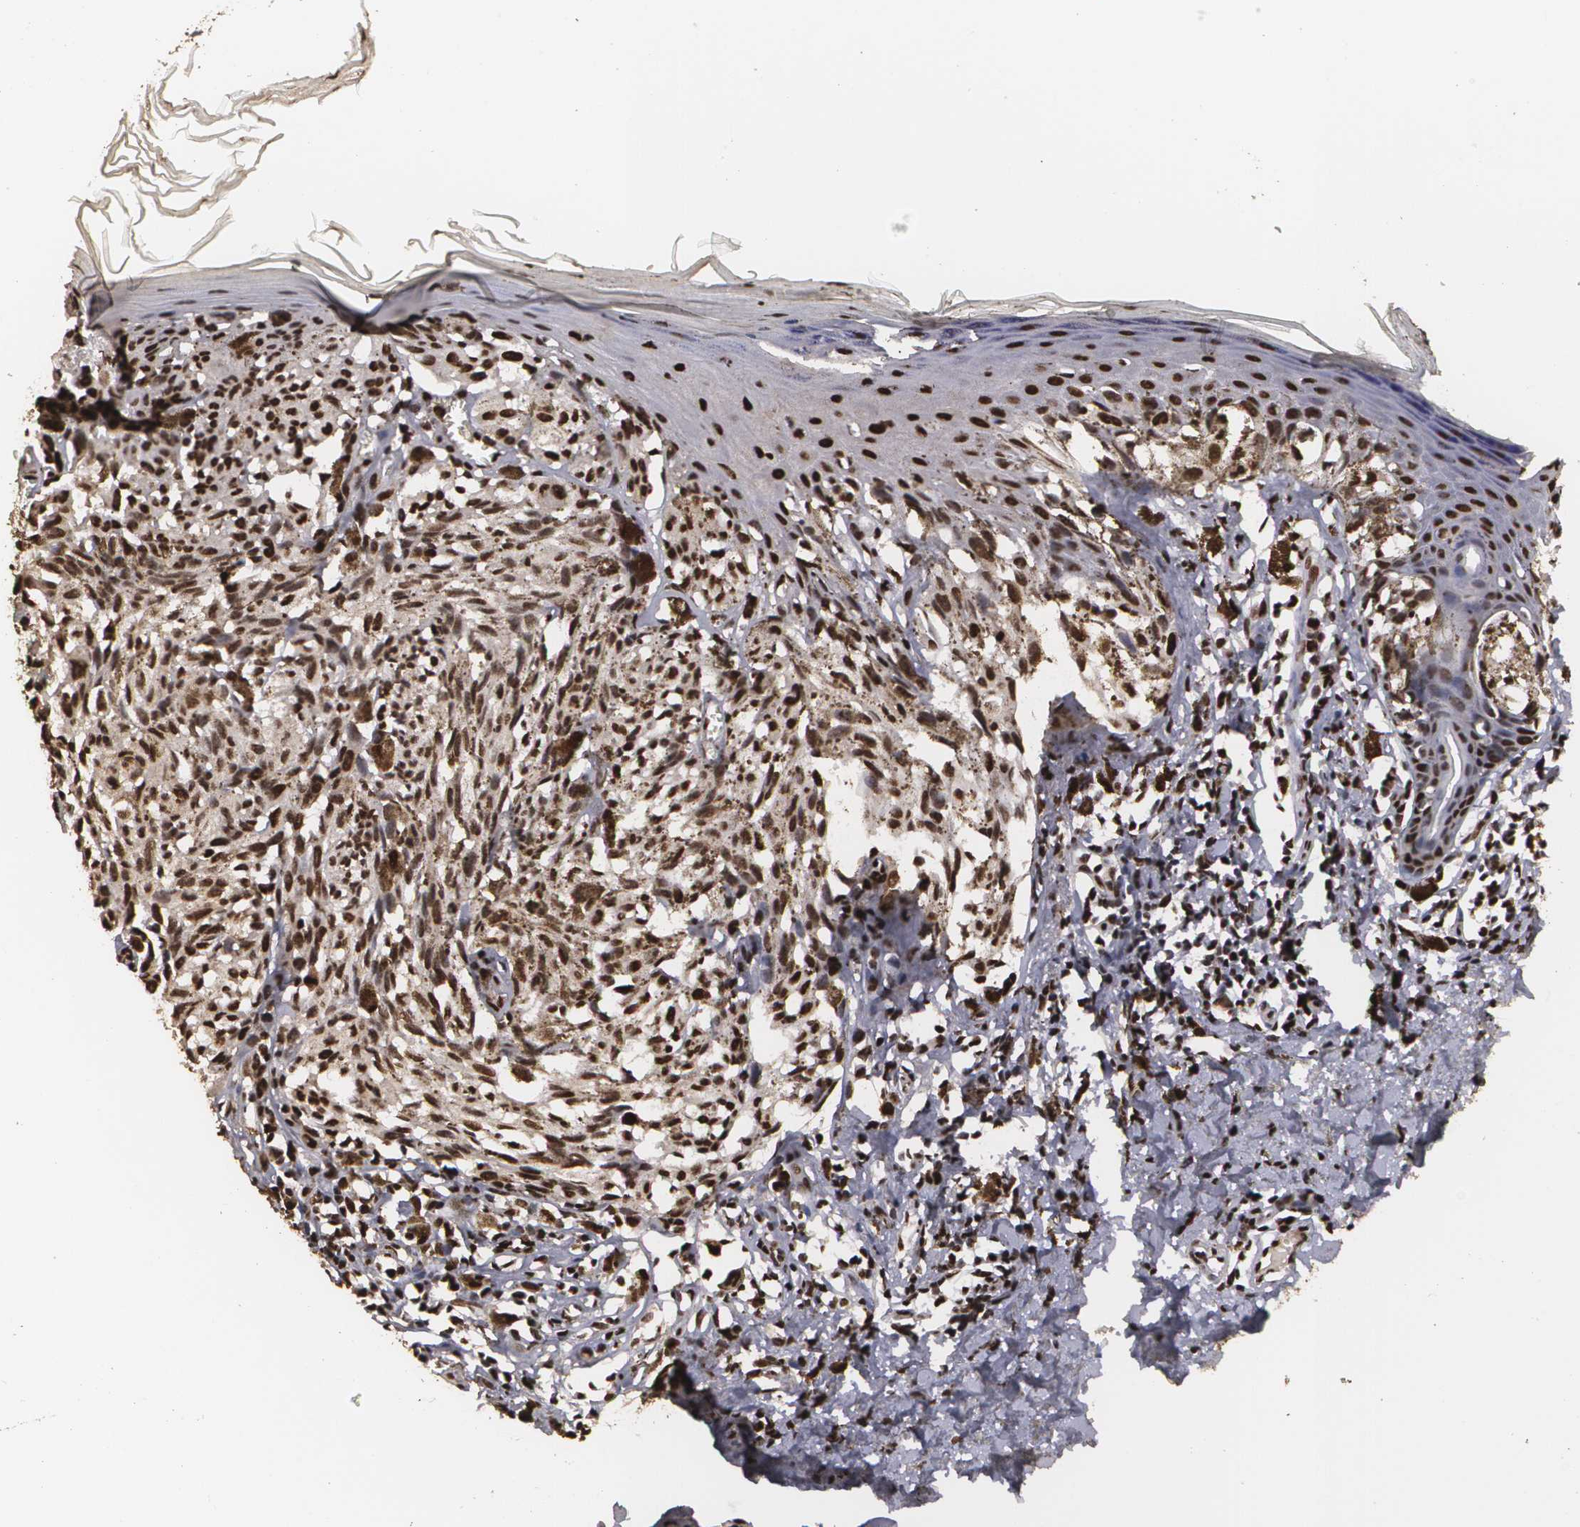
{"staining": {"intensity": "strong", "quantity": ">75%", "location": "cytoplasmic/membranous,nuclear"}, "tissue": "melanoma", "cell_type": "Tumor cells", "image_type": "cancer", "snomed": [{"axis": "morphology", "description": "Malignant melanoma, NOS"}, {"axis": "topography", "description": "Skin"}], "caption": "Melanoma stained with DAB immunohistochemistry shows high levels of strong cytoplasmic/membranous and nuclear positivity in about >75% of tumor cells. (DAB IHC, brown staining for protein, blue staining for nuclei).", "gene": "RCOR1", "patient": {"sex": "female", "age": 72}}